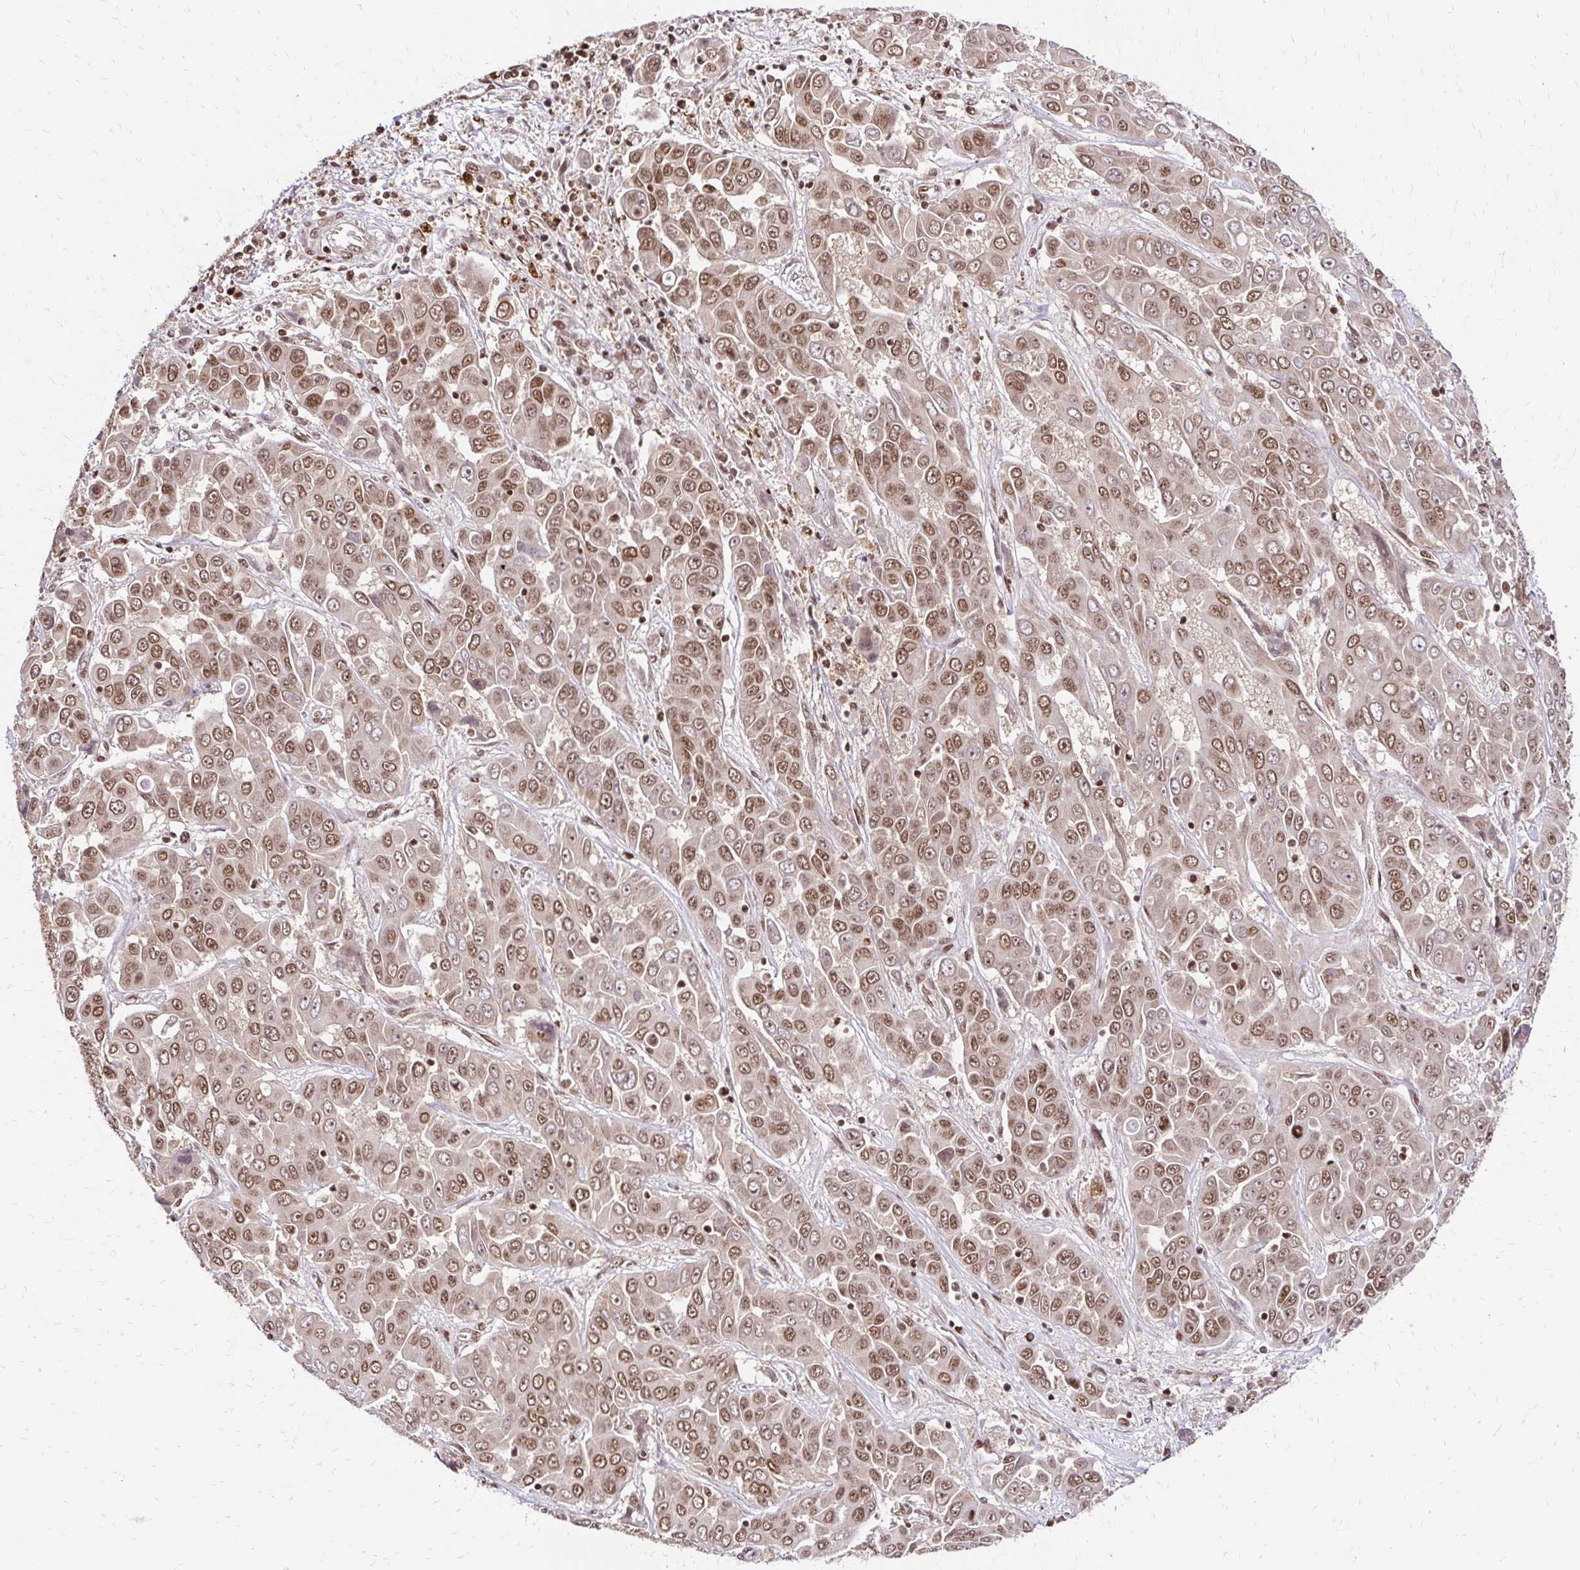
{"staining": {"intensity": "moderate", "quantity": ">75%", "location": "nuclear"}, "tissue": "liver cancer", "cell_type": "Tumor cells", "image_type": "cancer", "snomed": [{"axis": "morphology", "description": "Cholangiocarcinoma"}, {"axis": "topography", "description": "Liver"}], "caption": "Protein expression analysis of liver cholangiocarcinoma displays moderate nuclear positivity in approximately >75% of tumor cells.", "gene": "GLYR1", "patient": {"sex": "female", "age": 52}}